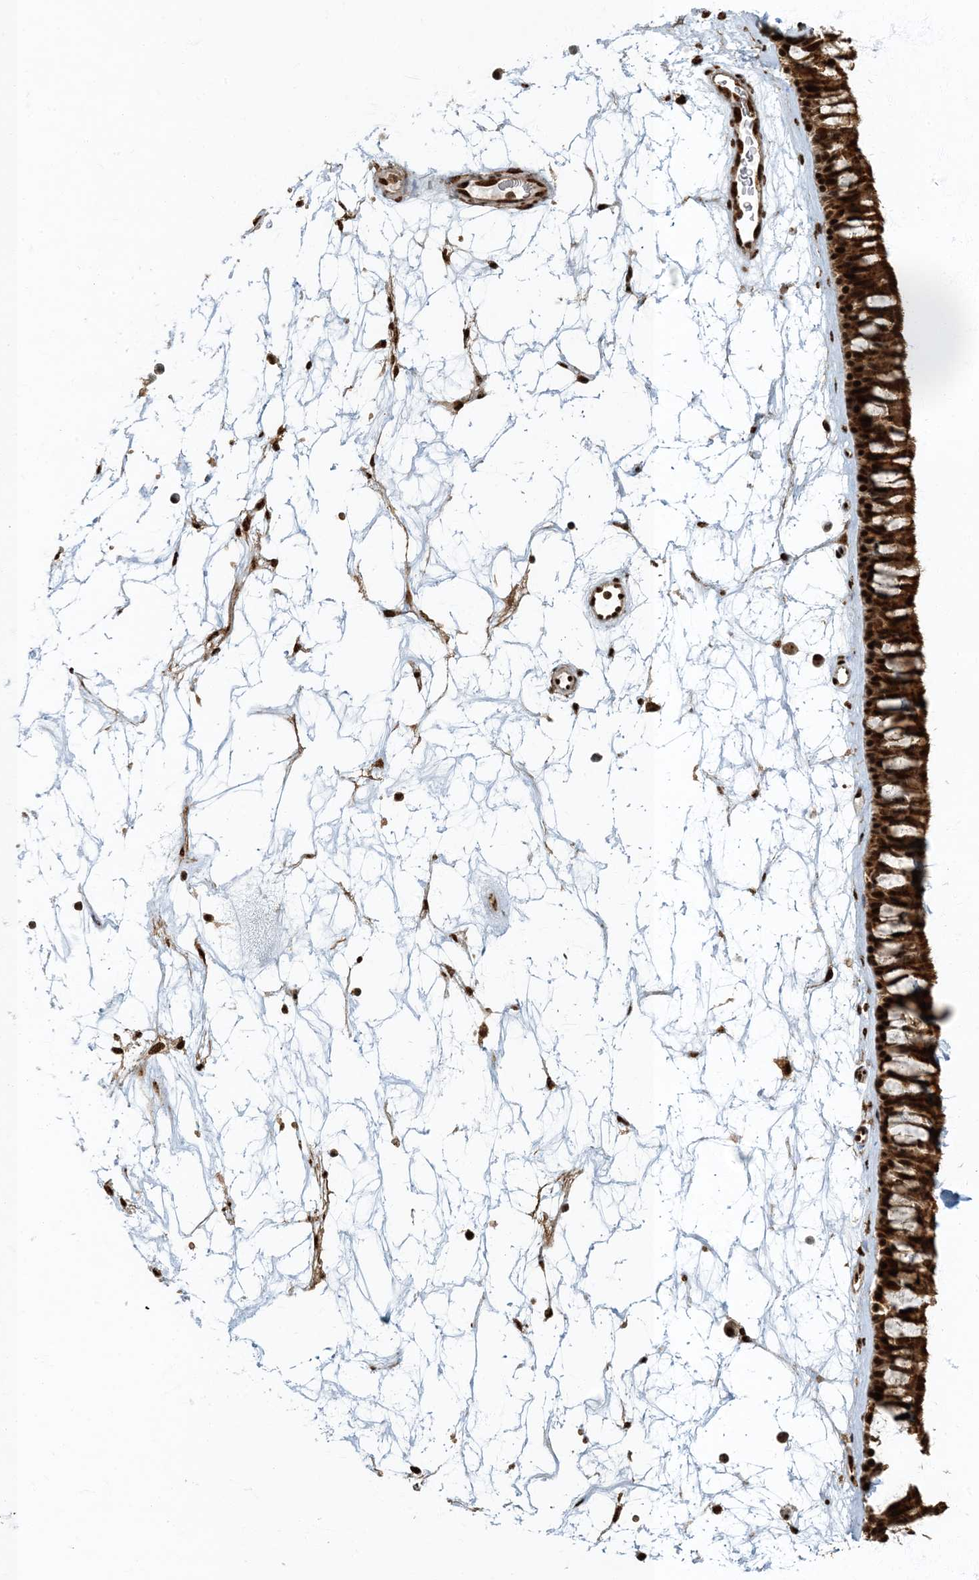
{"staining": {"intensity": "strong", "quantity": ">75%", "location": "cytoplasmic/membranous,nuclear"}, "tissue": "nasopharynx", "cell_type": "Respiratory epithelial cells", "image_type": "normal", "snomed": [{"axis": "morphology", "description": "Normal tissue, NOS"}, {"axis": "topography", "description": "Nasopharynx"}], "caption": "Protein staining of benign nasopharynx displays strong cytoplasmic/membranous,nuclear staining in about >75% of respiratory epithelial cells.", "gene": "MBD1", "patient": {"sex": "male", "age": 64}}